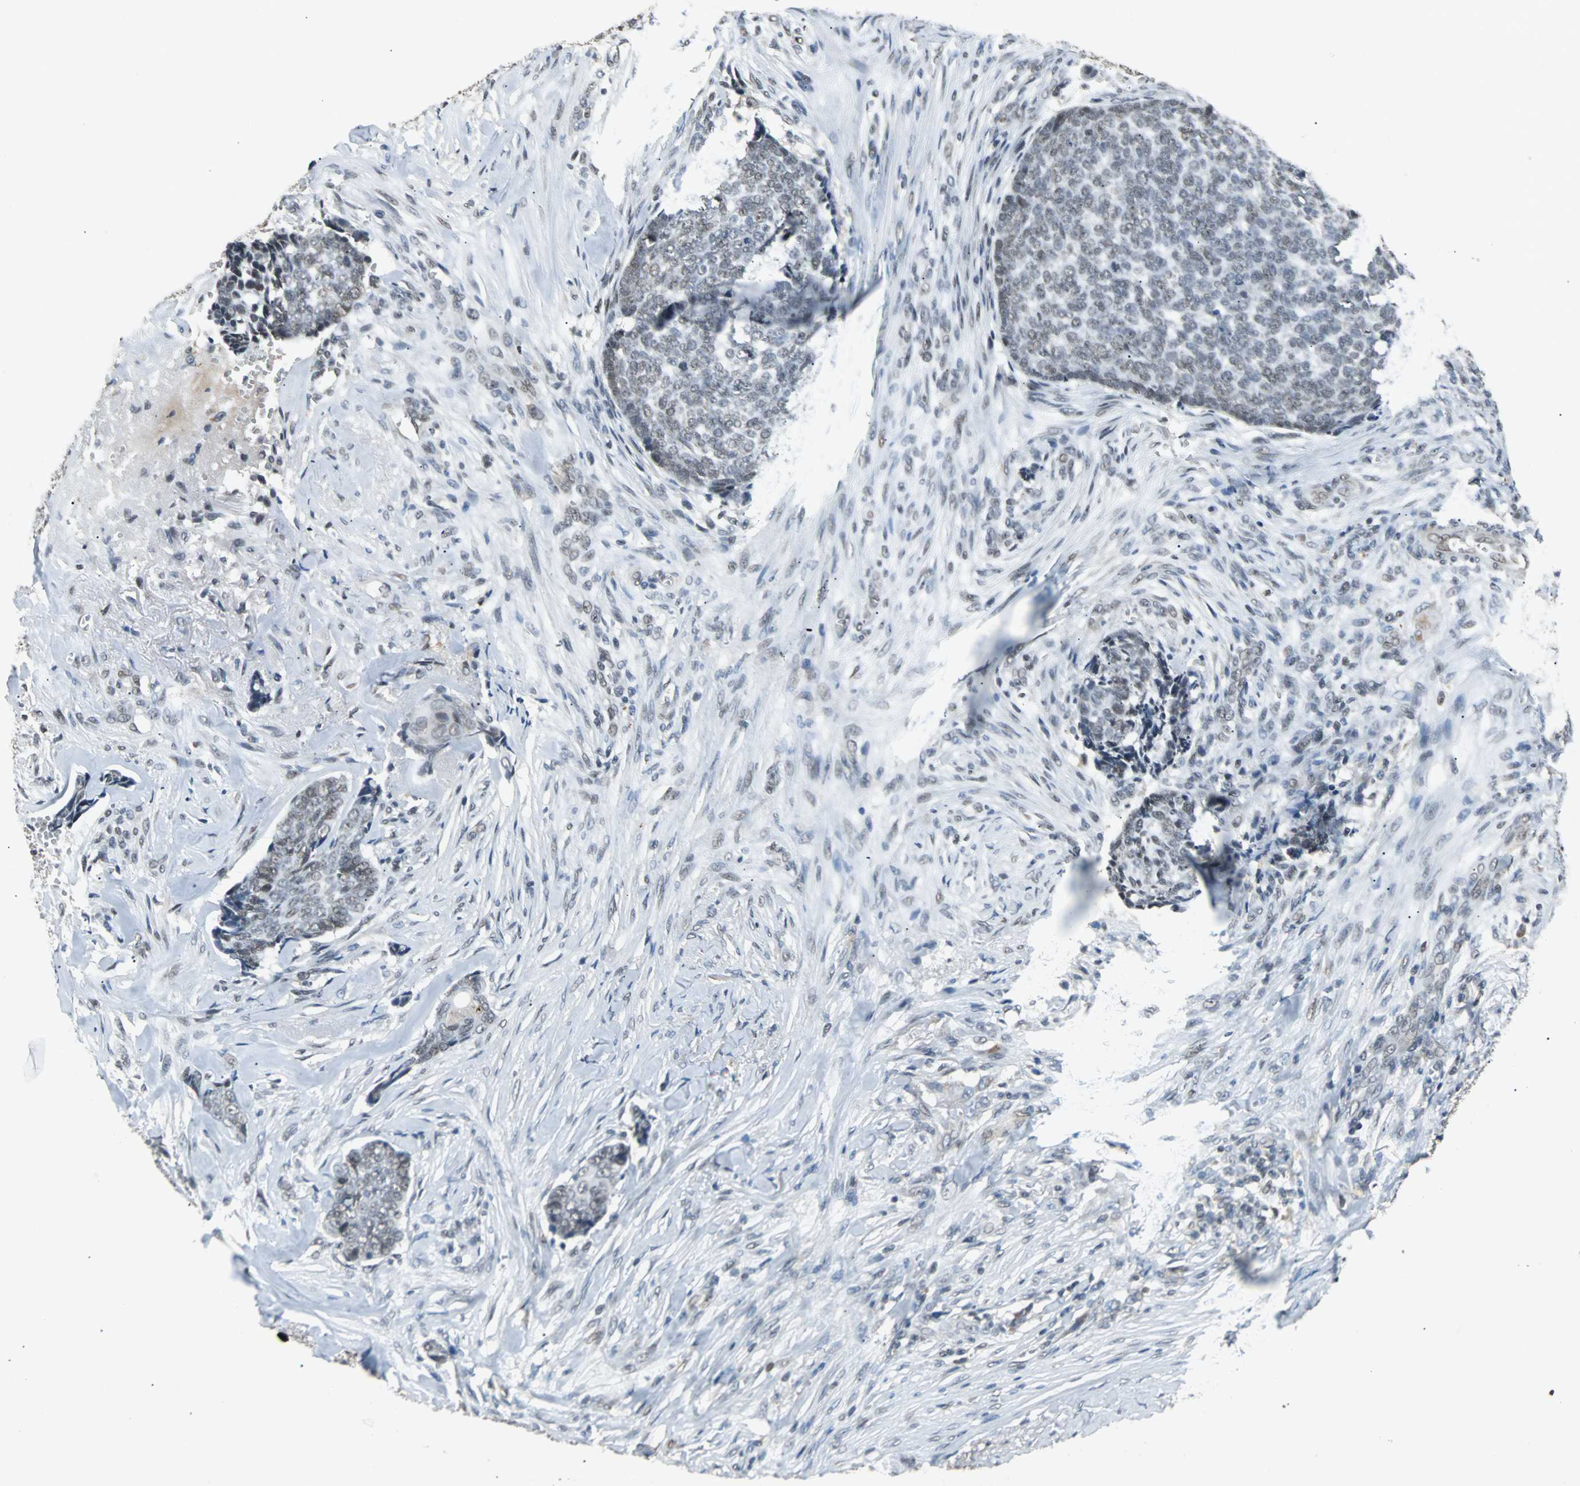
{"staining": {"intensity": "moderate", "quantity": ">75%", "location": "nuclear"}, "tissue": "skin cancer", "cell_type": "Tumor cells", "image_type": "cancer", "snomed": [{"axis": "morphology", "description": "Basal cell carcinoma"}, {"axis": "topography", "description": "Skin"}], "caption": "IHC of skin cancer demonstrates medium levels of moderate nuclear staining in about >75% of tumor cells.", "gene": "PHC1", "patient": {"sex": "male", "age": 84}}